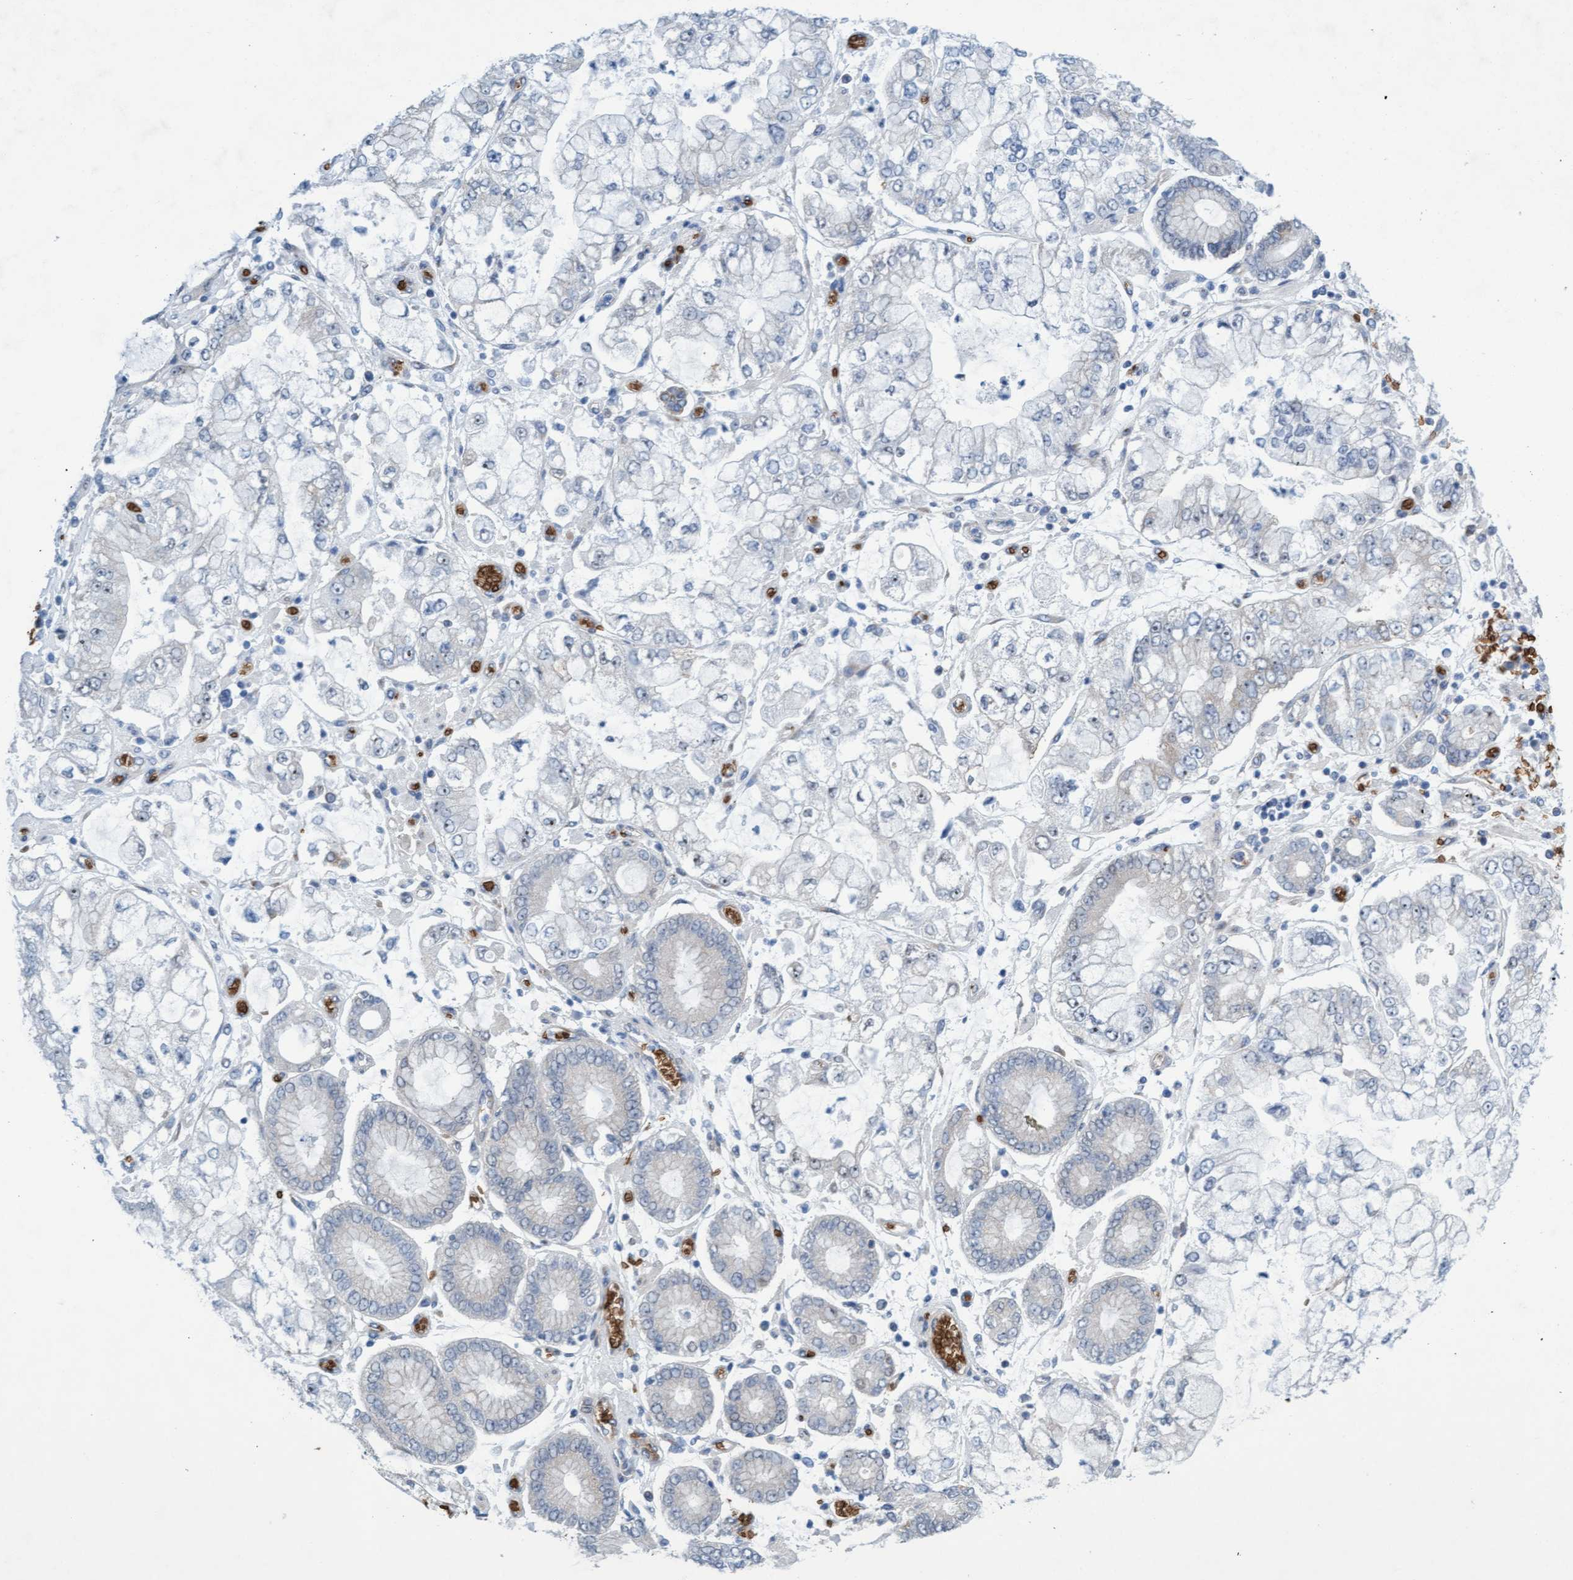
{"staining": {"intensity": "negative", "quantity": "none", "location": "none"}, "tissue": "stomach cancer", "cell_type": "Tumor cells", "image_type": "cancer", "snomed": [{"axis": "morphology", "description": "Adenocarcinoma, NOS"}, {"axis": "topography", "description": "Stomach"}], "caption": "Tumor cells show no significant protein positivity in stomach cancer (adenocarcinoma).", "gene": "SPEM2", "patient": {"sex": "male", "age": 76}}